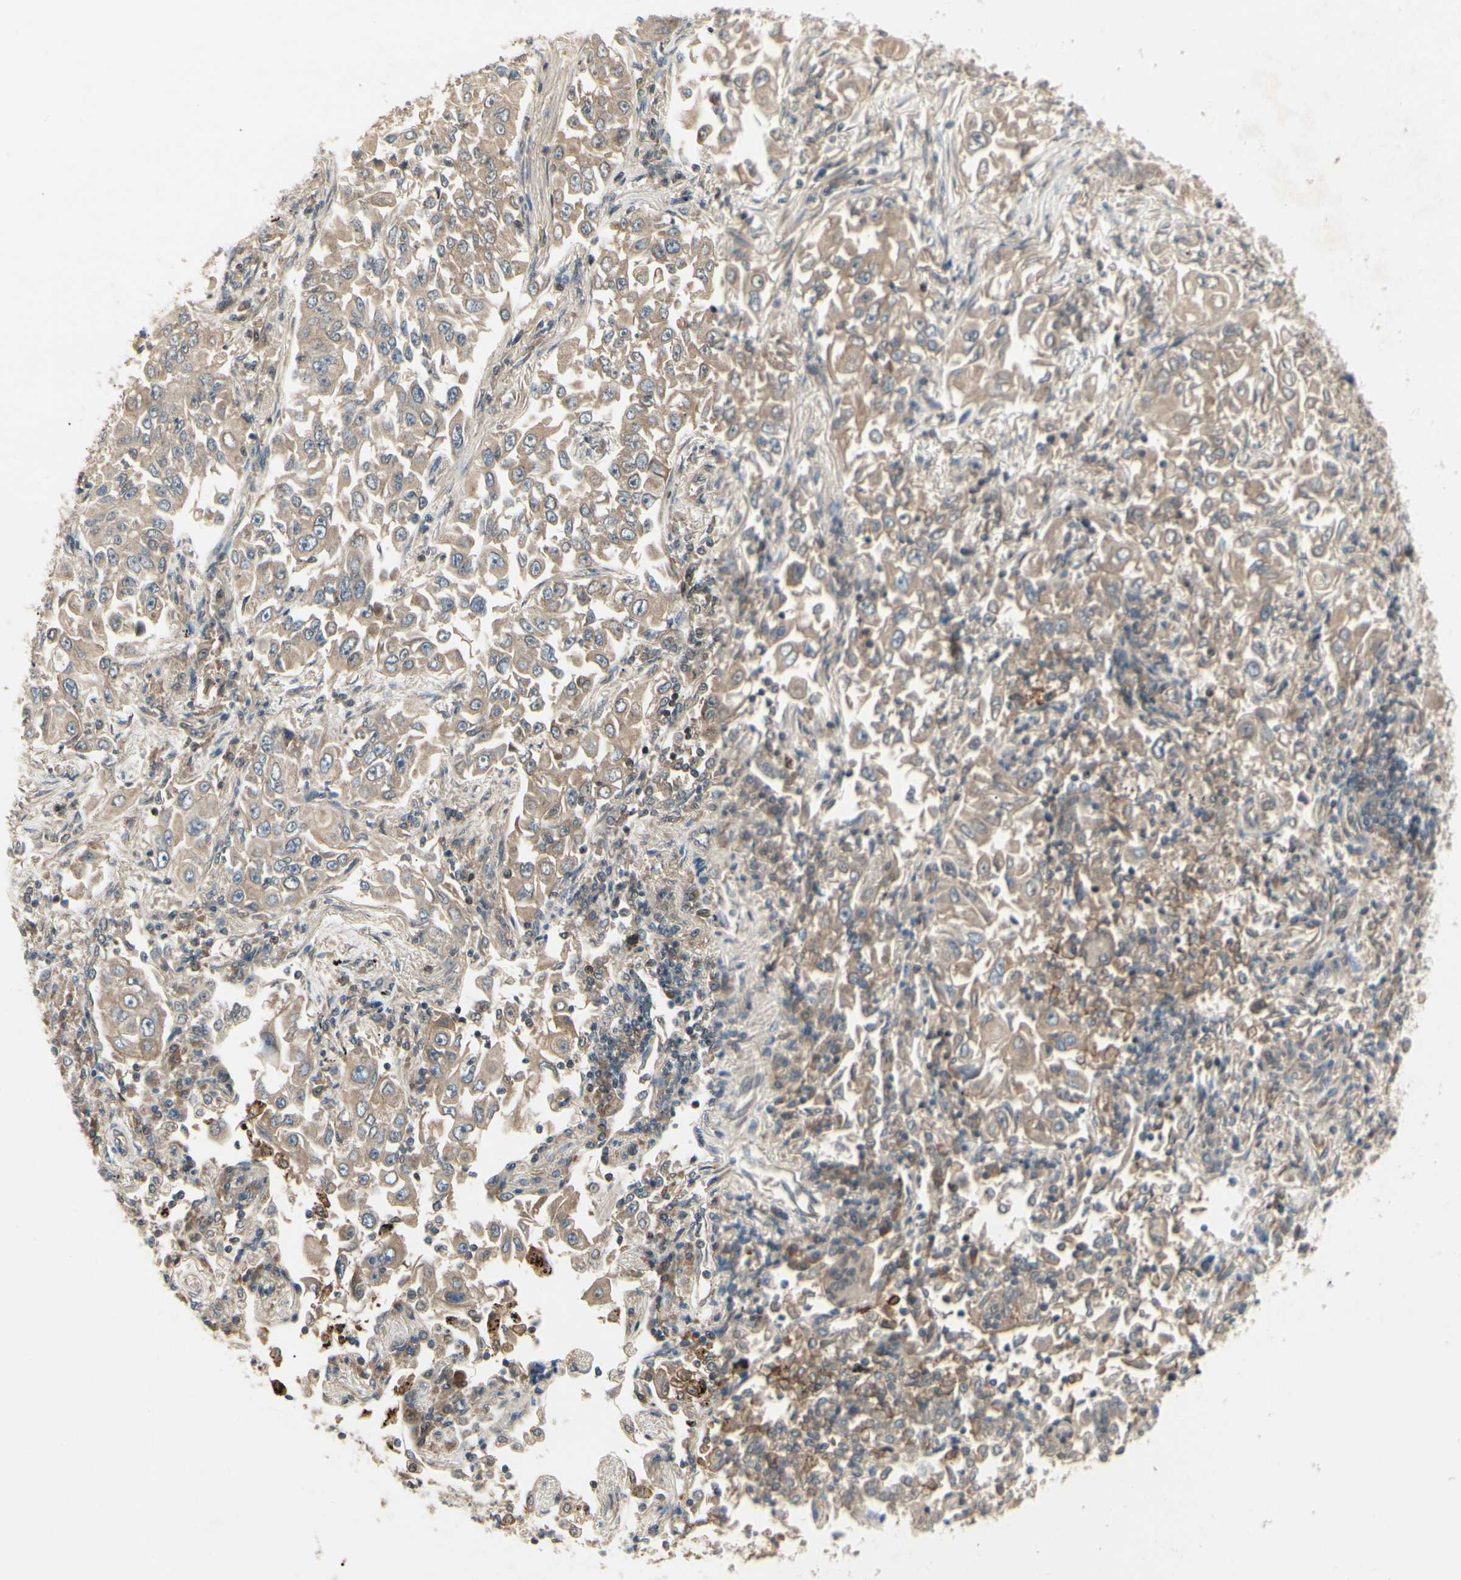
{"staining": {"intensity": "moderate", "quantity": ">75%", "location": "cytoplasmic/membranous"}, "tissue": "lung cancer", "cell_type": "Tumor cells", "image_type": "cancer", "snomed": [{"axis": "morphology", "description": "Adenocarcinoma, NOS"}, {"axis": "topography", "description": "Lung"}], "caption": "IHC micrograph of neoplastic tissue: human lung adenocarcinoma stained using immunohistochemistry demonstrates medium levels of moderate protein expression localized specifically in the cytoplasmic/membranous of tumor cells, appearing as a cytoplasmic/membranous brown color.", "gene": "RNF14", "patient": {"sex": "male", "age": 84}}